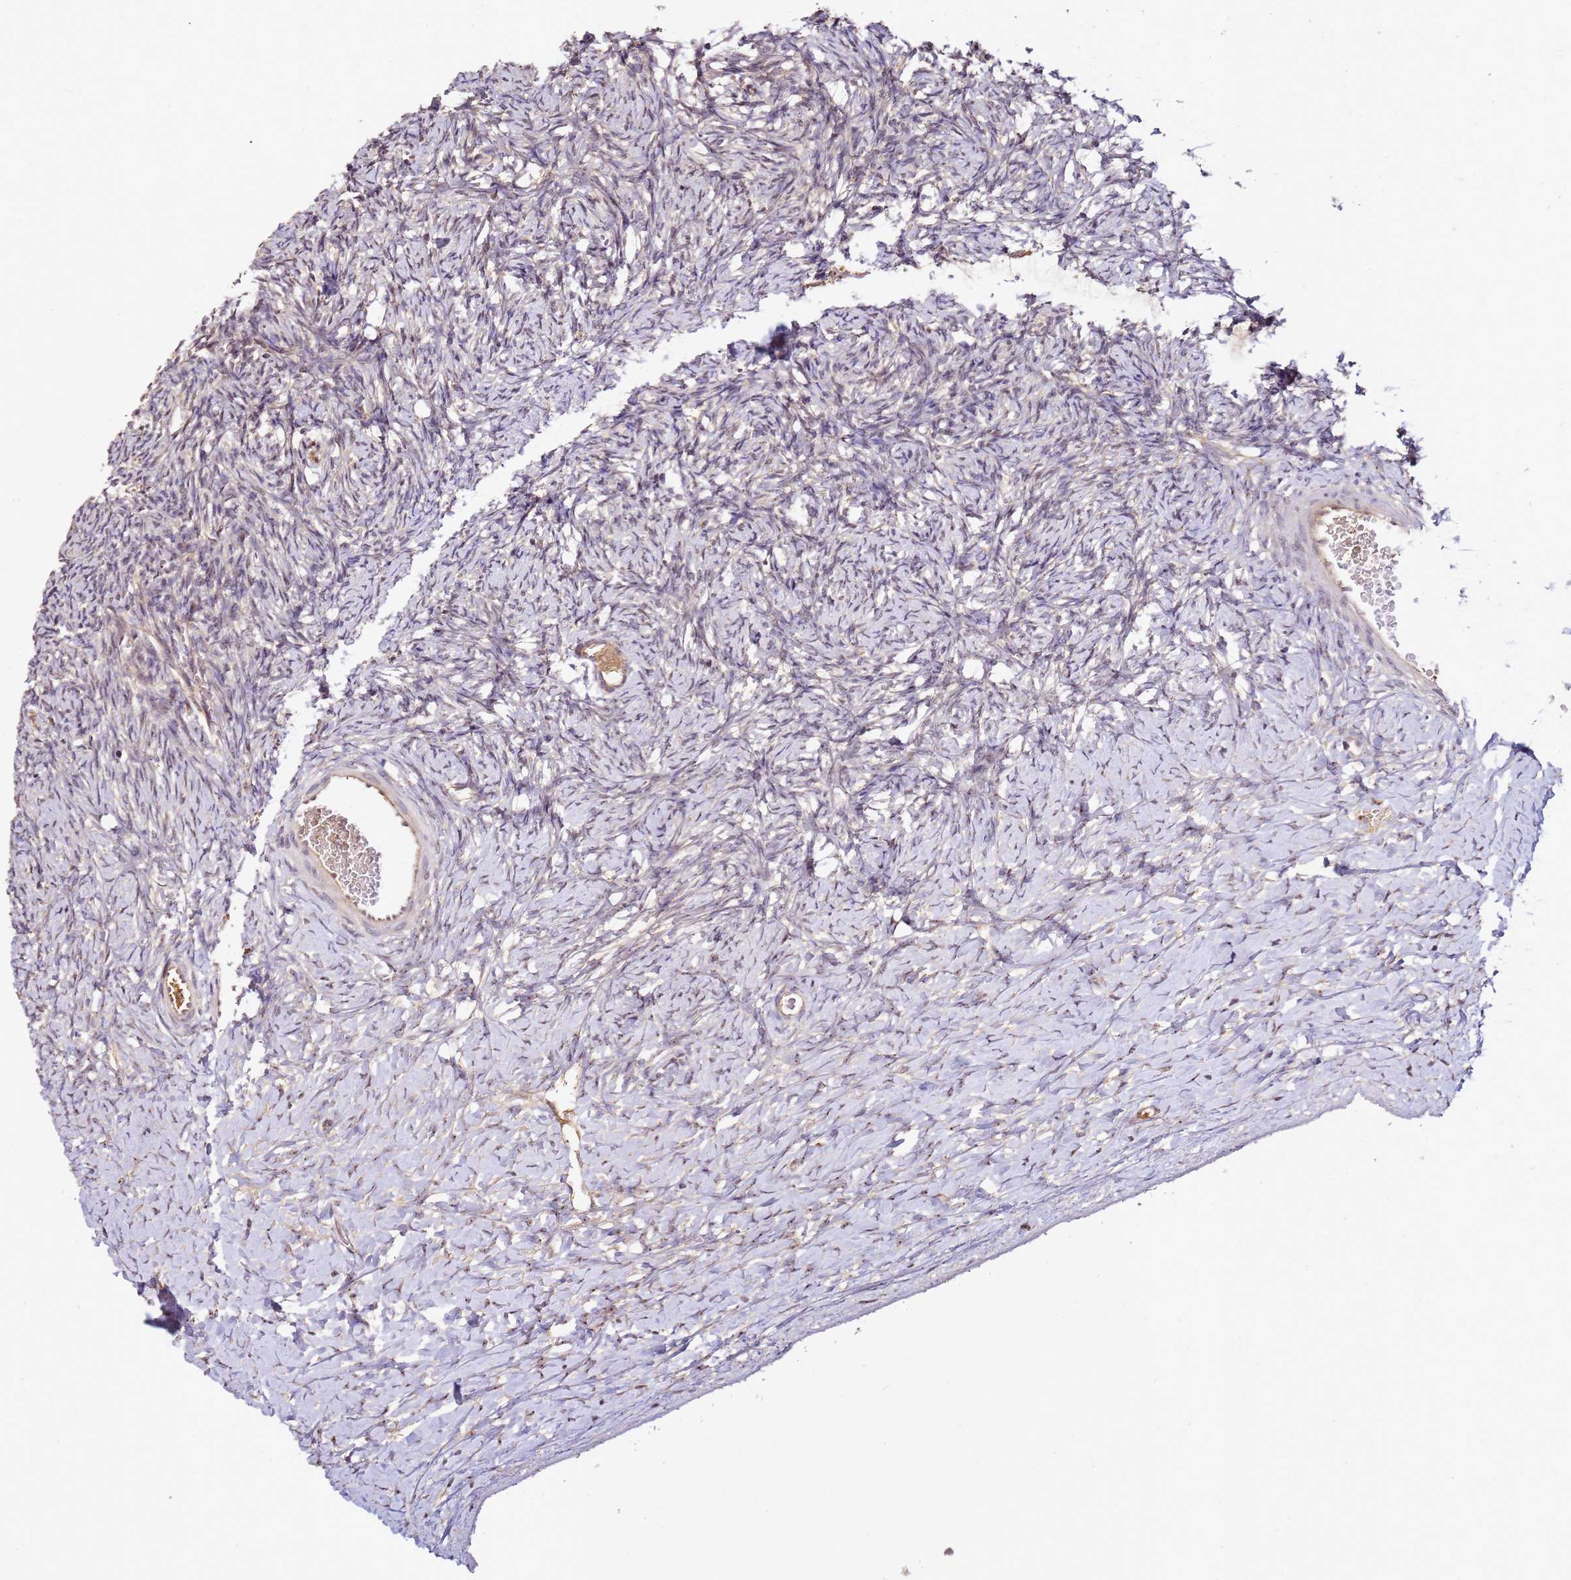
{"staining": {"intensity": "weak", "quantity": ">75%", "location": "cytoplasmic/membranous"}, "tissue": "ovary", "cell_type": "Follicle cells", "image_type": "normal", "snomed": [{"axis": "morphology", "description": "Normal tissue, NOS"}, {"axis": "morphology", "description": "Developmental malformation"}, {"axis": "topography", "description": "Ovary"}], "caption": "Protein staining reveals weak cytoplasmic/membranous positivity in approximately >75% of follicle cells in benign ovary. (brown staining indicates protein expression, while blue staining denotes nuclei).", "gene": "DDX27", "patient": {"sex": "female", "age": 39}}